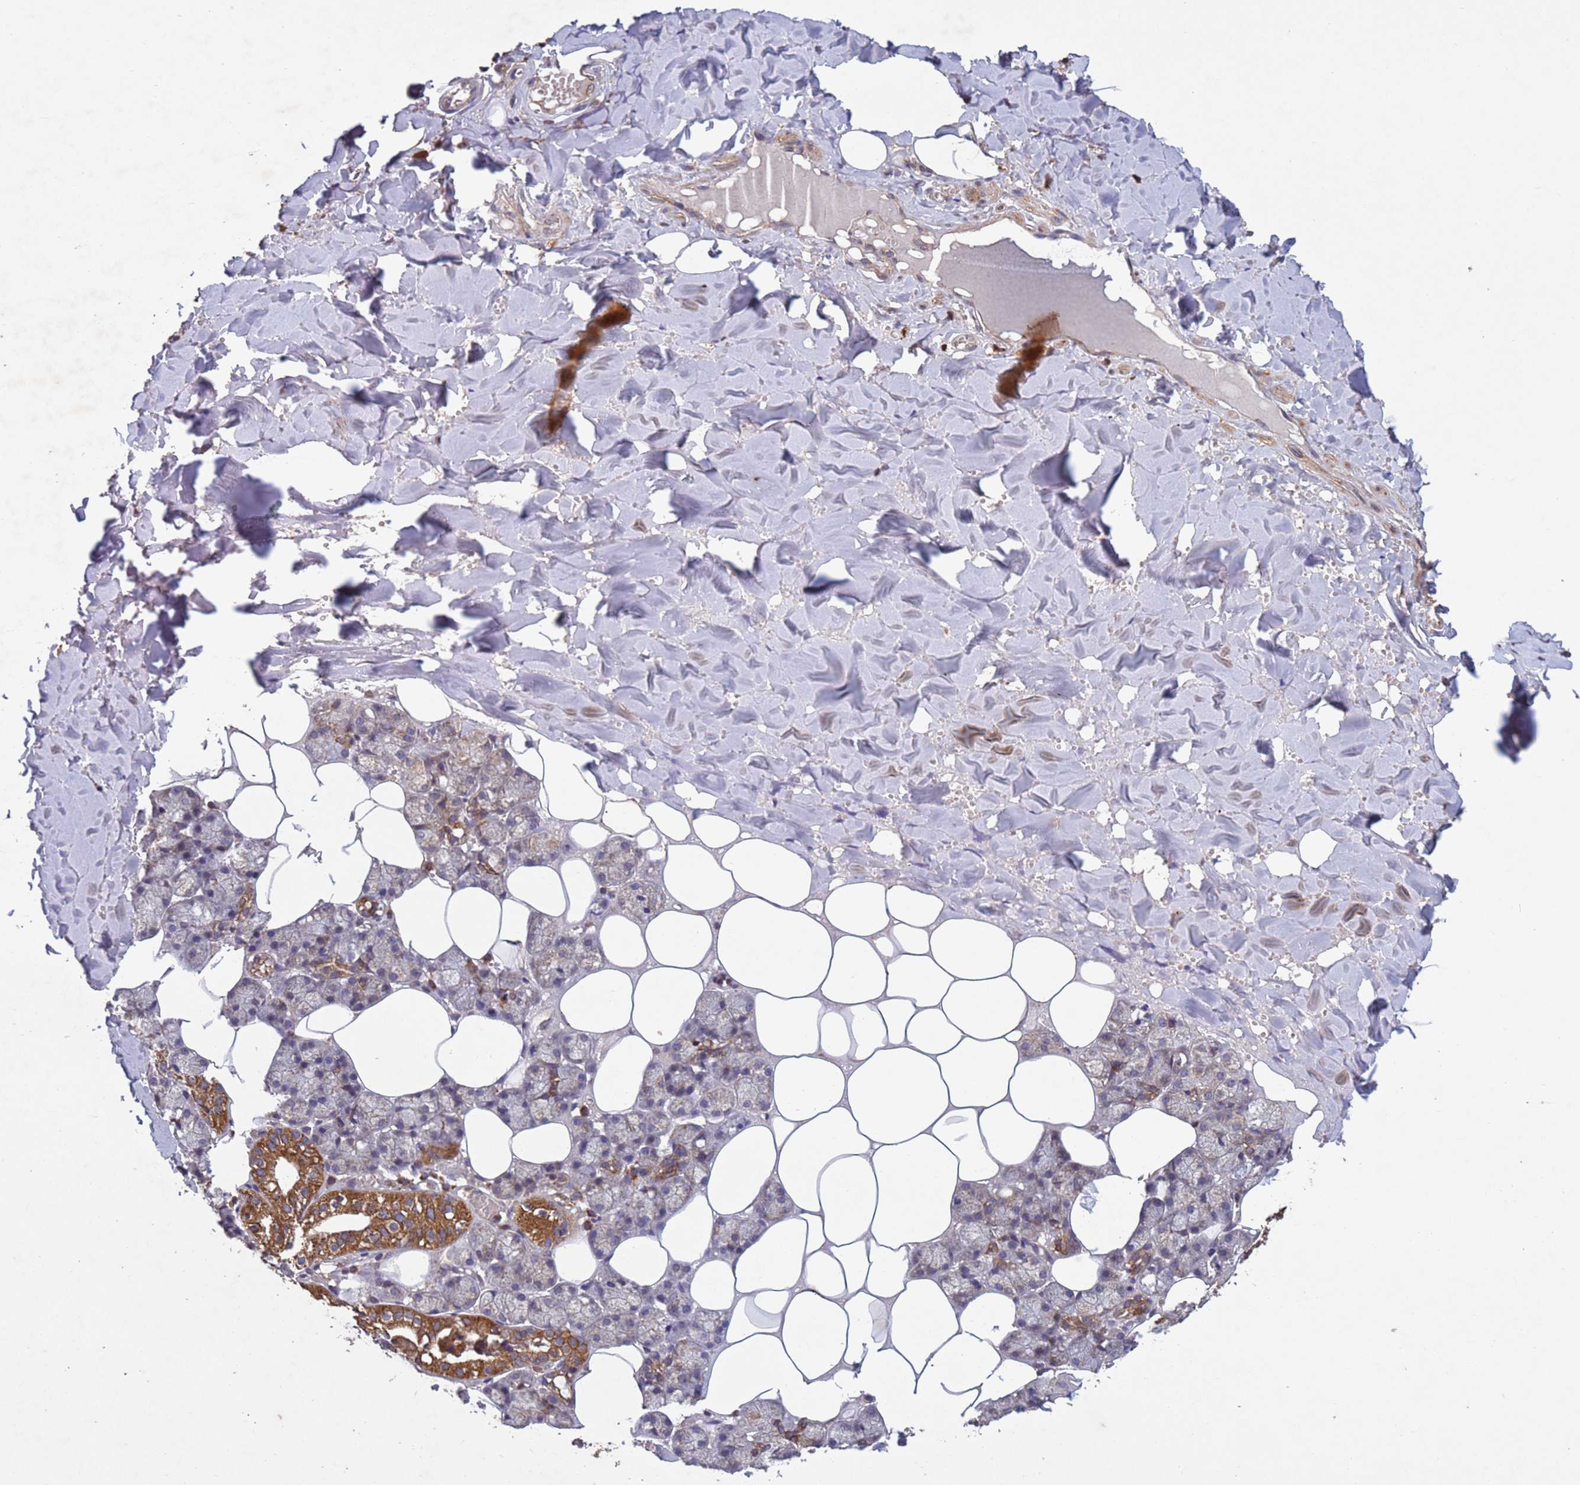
{"staining": {"intensity": "strong", "quantity": "25%-75%", "location": "cytoplasmic/membranous"}, "tissue": "salivary gland", "cell_type": "Glandular cells", "image_type": "normal", "snomed": [{"axis": "morphology", "description": "Normal tissue, NOS"}, {"axis": "topography", "description": "Salivary gland"}], "caption": "Protein expression by IHC reveals strong cytoplasmic/membranous staining in about 25%-75% of glandular cells in normal salivary gland. (DAB IHC, brown staining for protein, blue staining for nuclei).", "gene": "FASTKD1", "patient": {"sex": "male", "age": 62}}